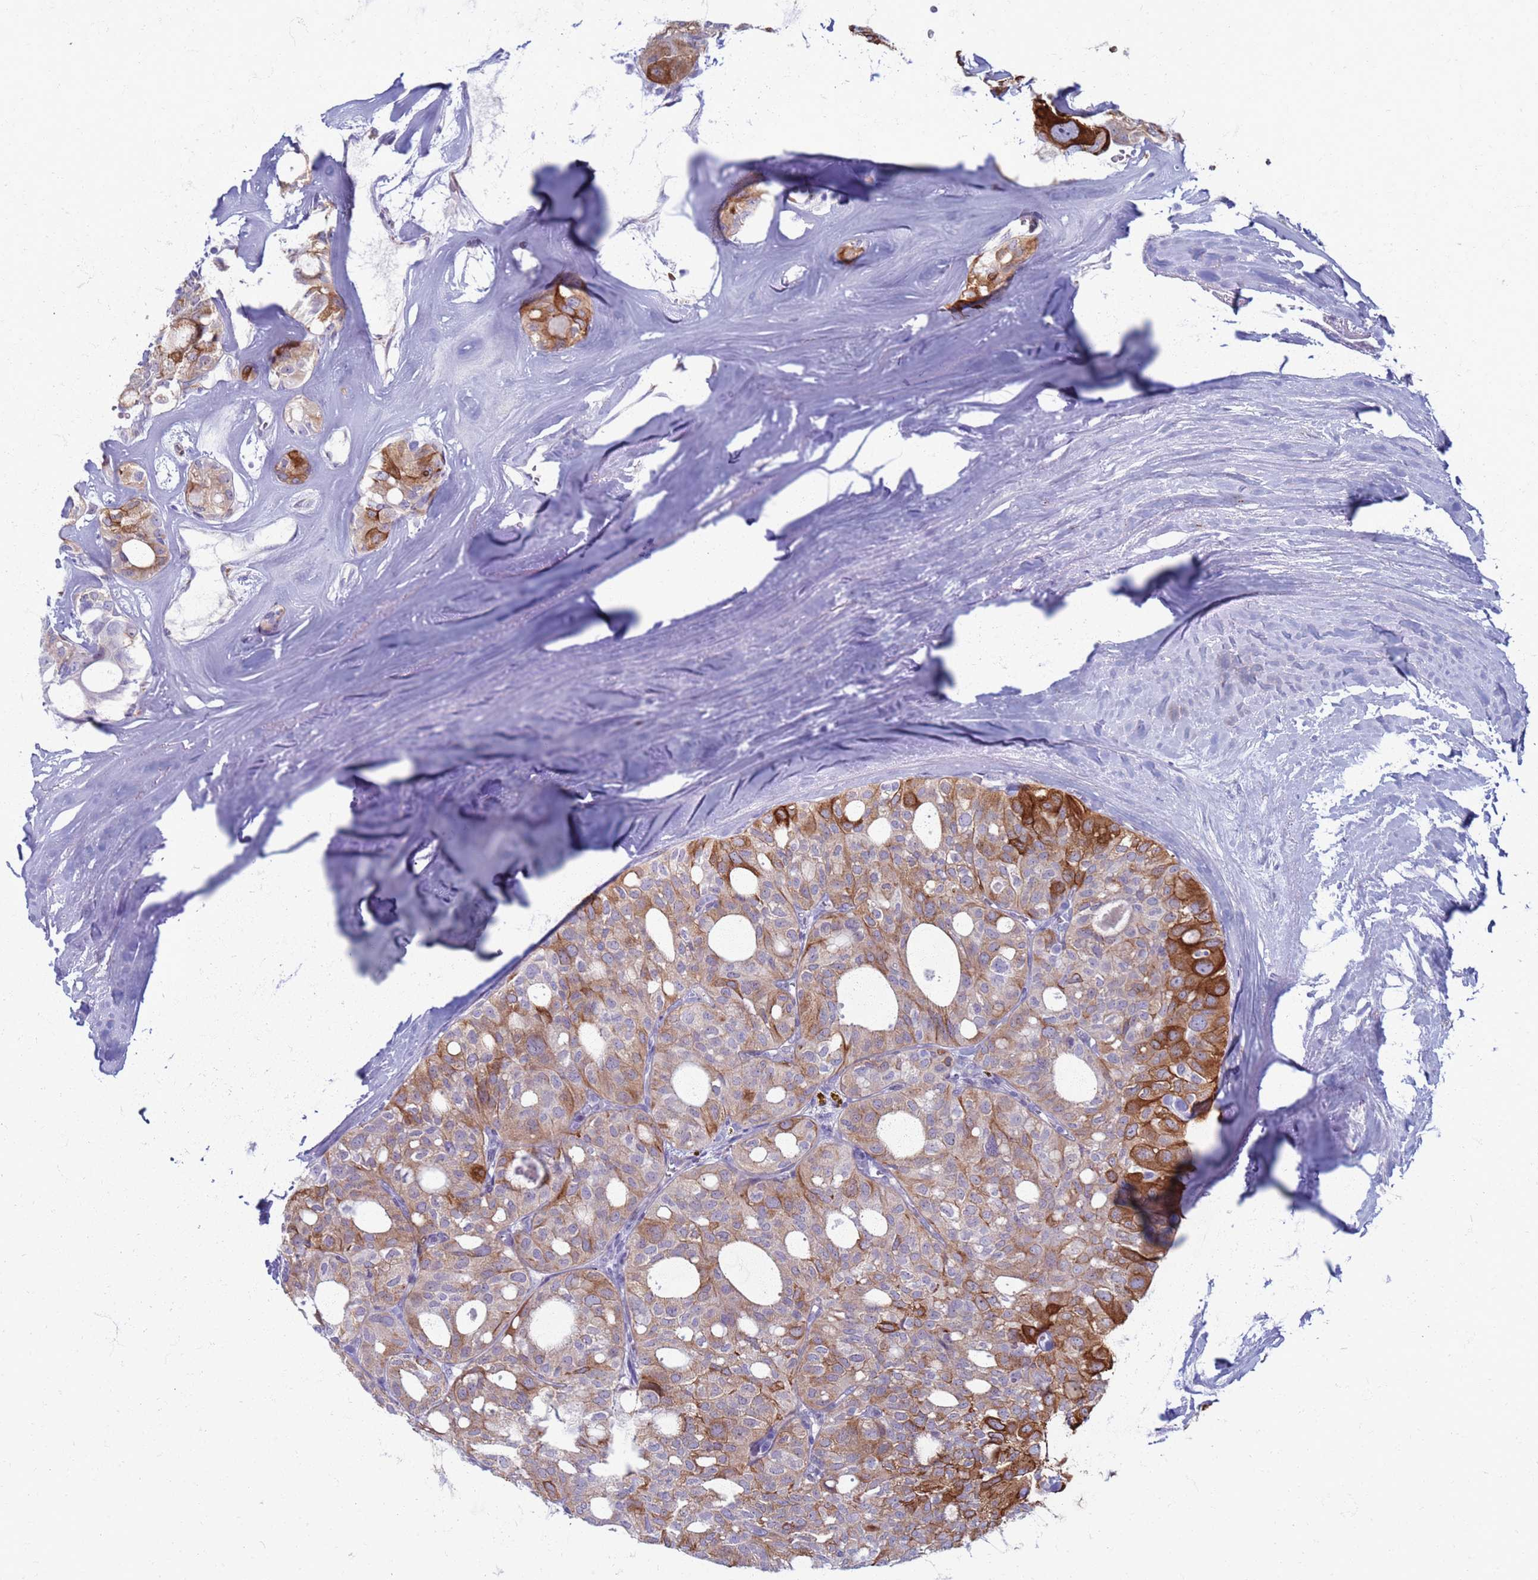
{"staining": {"intensity": "strong", "quantity": "<25%", "location": "cytoplasmic/membranous"}, "tissue": "thyroid cancer", "cell_type": "Tumor cells", "image_type": "cancer", "snomed": [{"axis": "morphology", "description": "Follicular adenoma carcinoma, NOS"}, {"axis": "topography", "description": "Thyroid gland"}], "caption": "An immunohistochemistry image of neoplastic tissue is shown. Protein staining in brown labels strong cytoplasmic/membranous positivity in thyroid cancer within tumor cells. The protein is stained brown, and the nuclei are stained in blue (DAB IHC with brightfield microscopy, high magnification).", "gene": "CLCA2", "patient": {"sex": "male", "age": 75}}